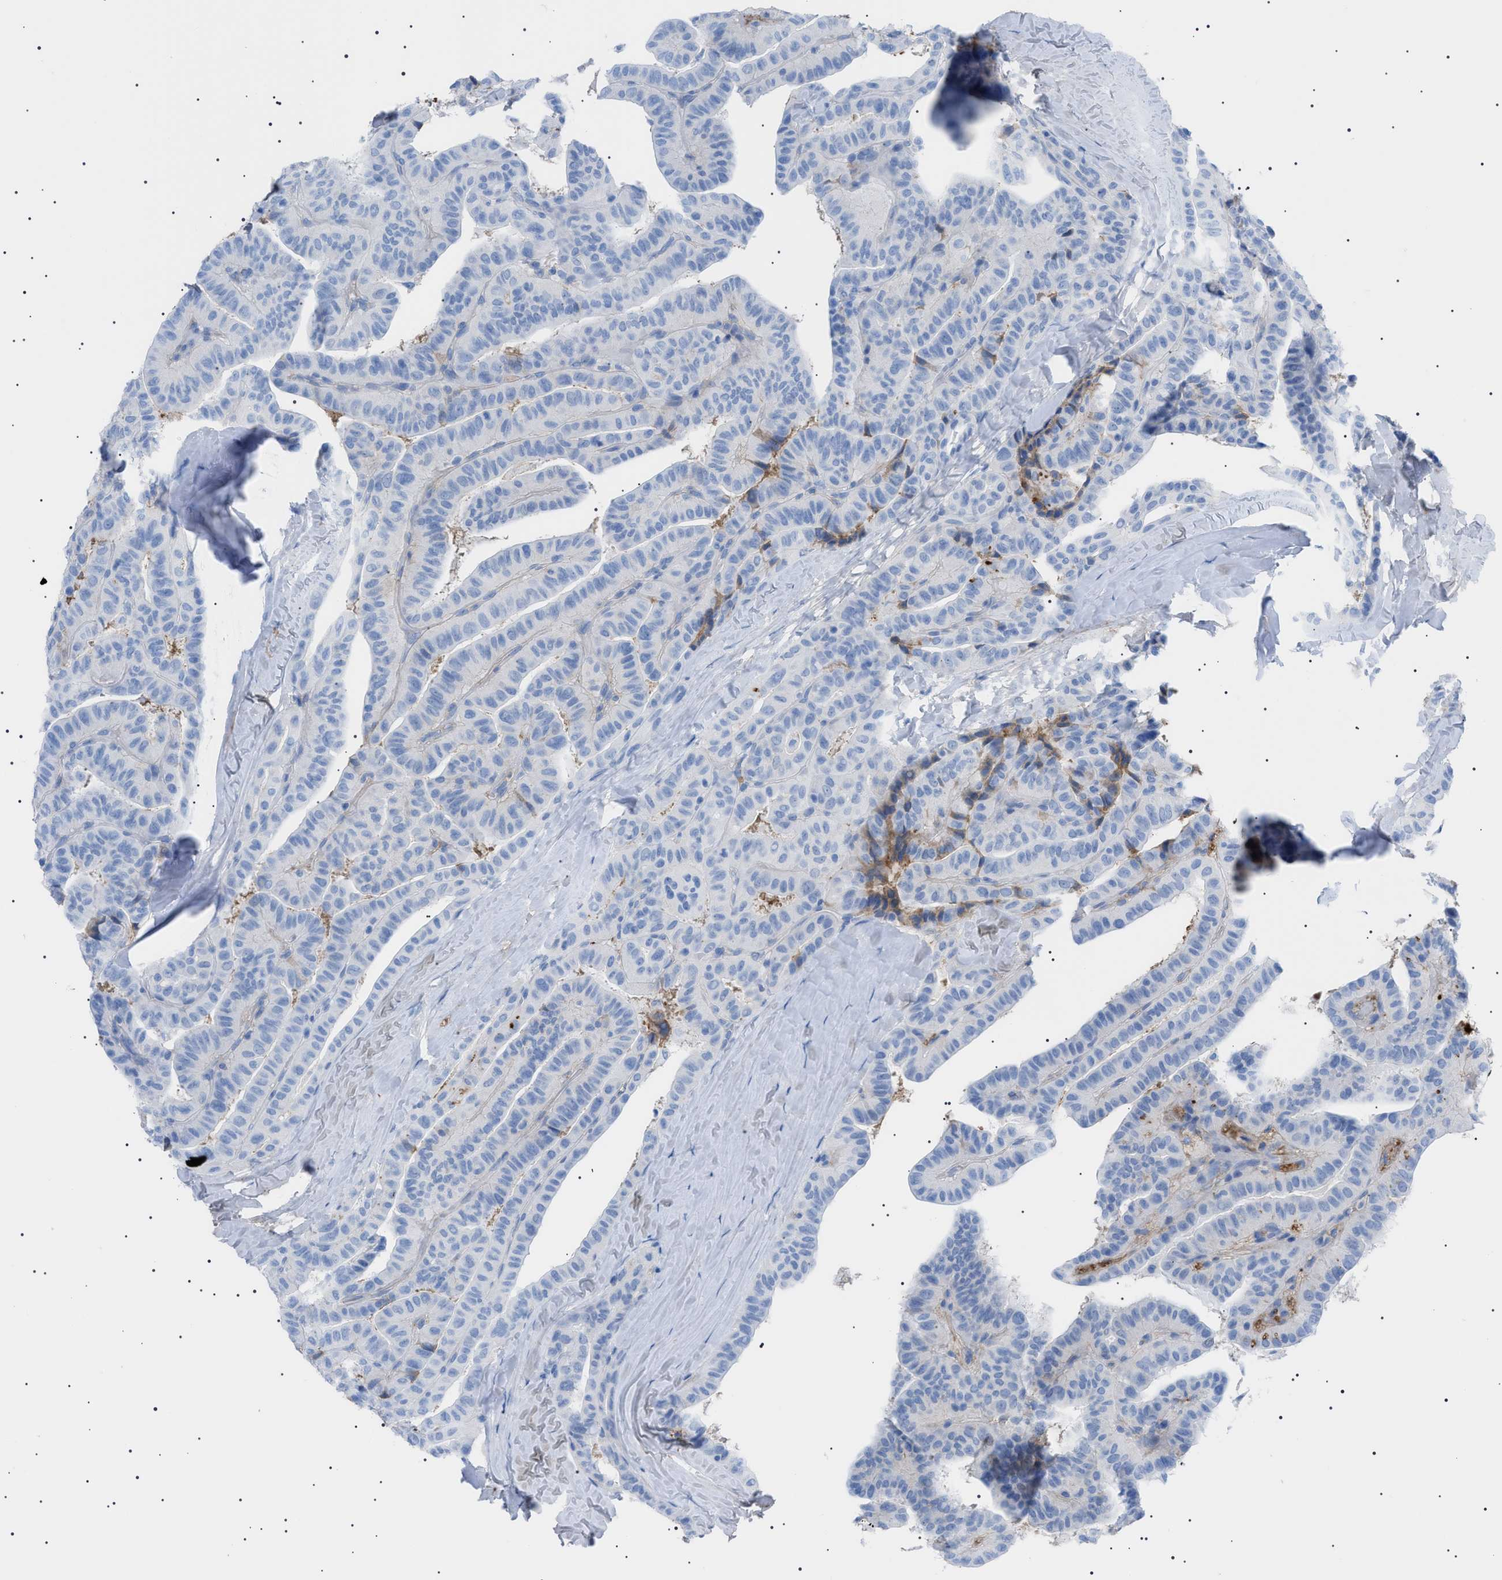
{"staining": {"intensity": "weak", "quantity": "<25%", "location": "cytoplasmic/membranous"}, "tissue": "thyroid cancer", "cell_type": "Tumor cells", "image_type": "cancer", "snomed": [{"axis": "morphology", "description": "Papillary adenocarcinoma, NOS"}, {"axis": "topography", "description": "Thyroid gland"}], "caption": "An image of thyroid cancer stained for a protein reveals no brown staining in tumor cells.", "gene": "LPA", "patient": {"sex": "male", "age": 77}}